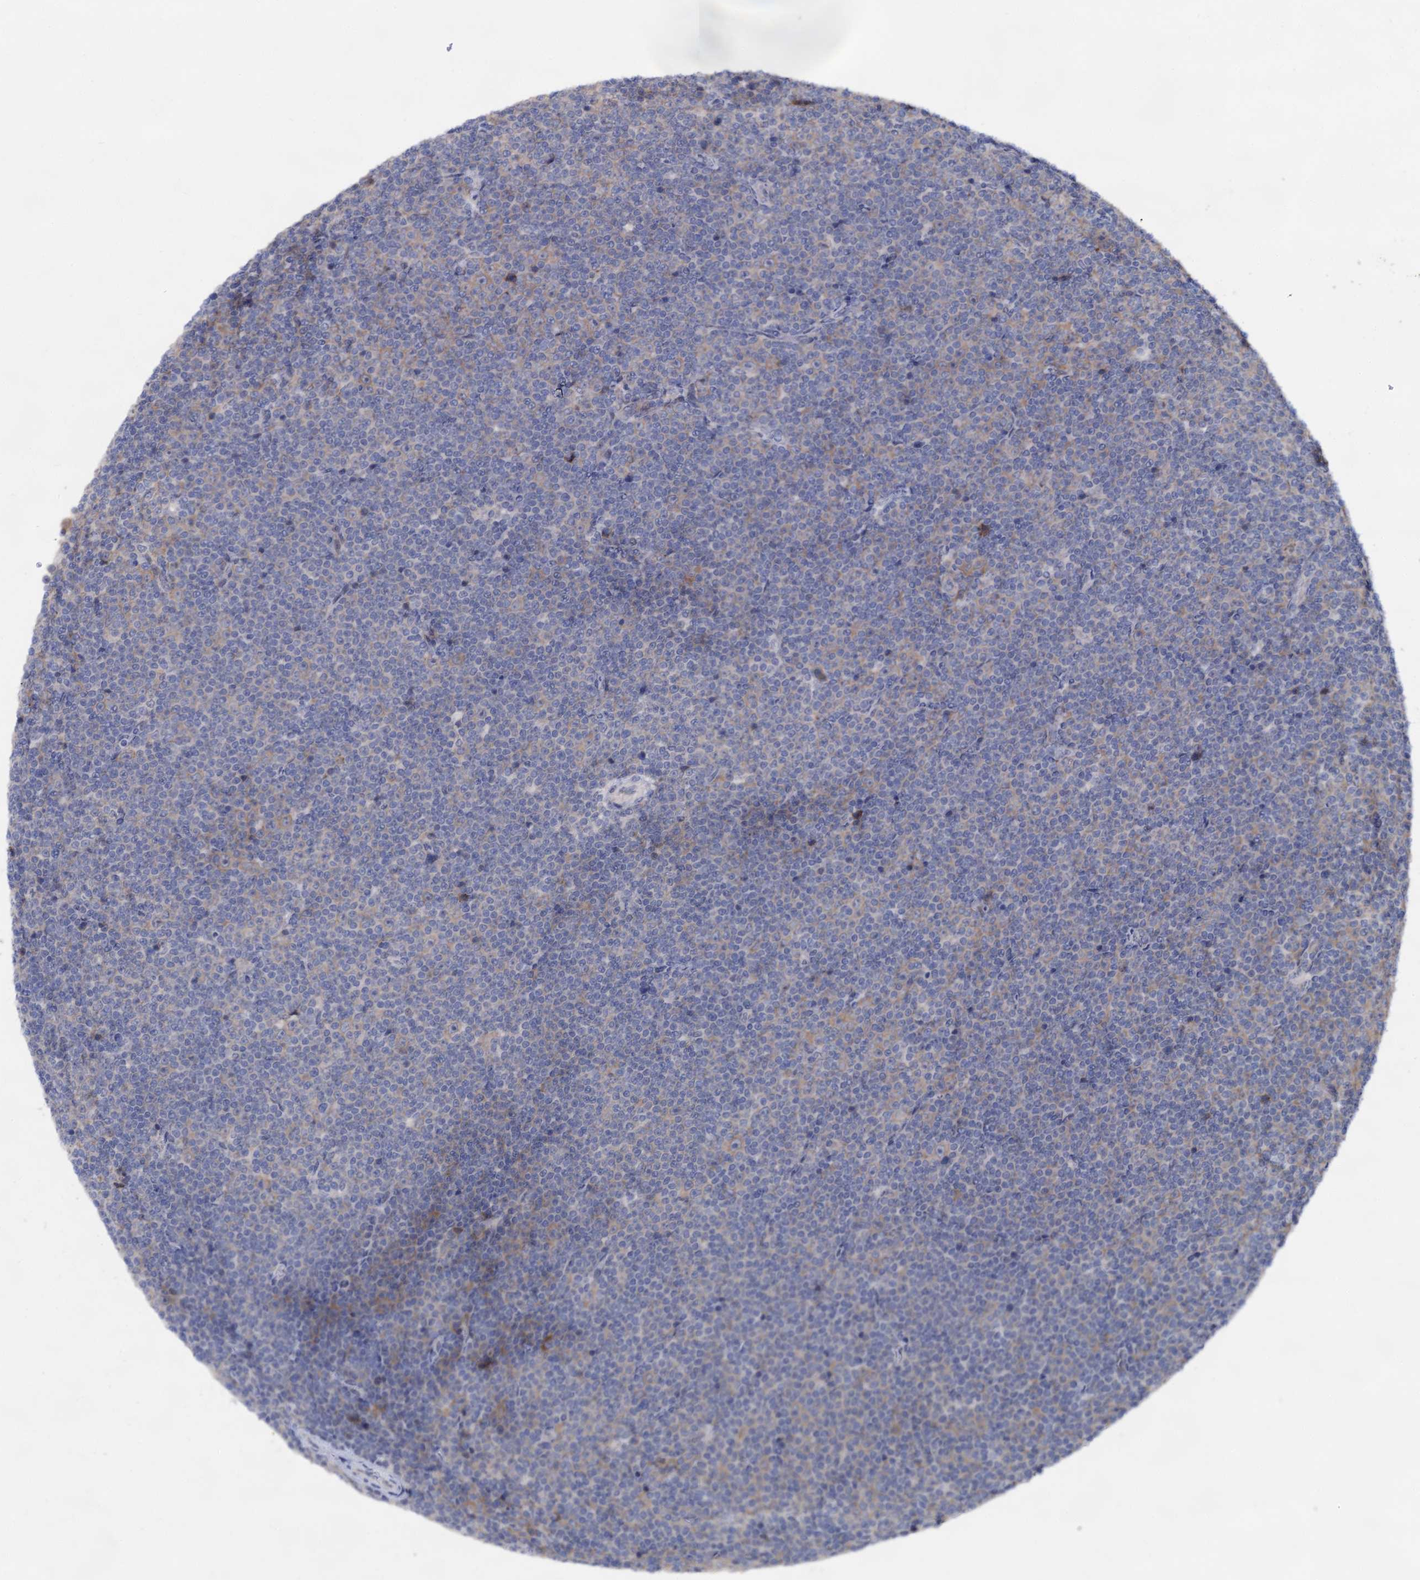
{"staining": {"intensity": "negative", "quantity": "none", "location": "none"}, "tissue": "lymphoma", "cell_type": "Tumor cells", "image_type": "cancer", "snomed": [{"axis": "morphology", "description": "Malignant lymphoma, non-Hodgkin's type, Low grade"}, {"axis": "topography", "description": "Lymph node"}], "caption": "Immunohistochemistry (IHC) photomicrograph of human malignant lymphoma, non-Hodgkin's type (low-grade) stained for a protein (brown), which demonstrates no positivity in tumor cells.", "gene": "CAPRIN2", "patient": {"sex": "female", "age": 67}}